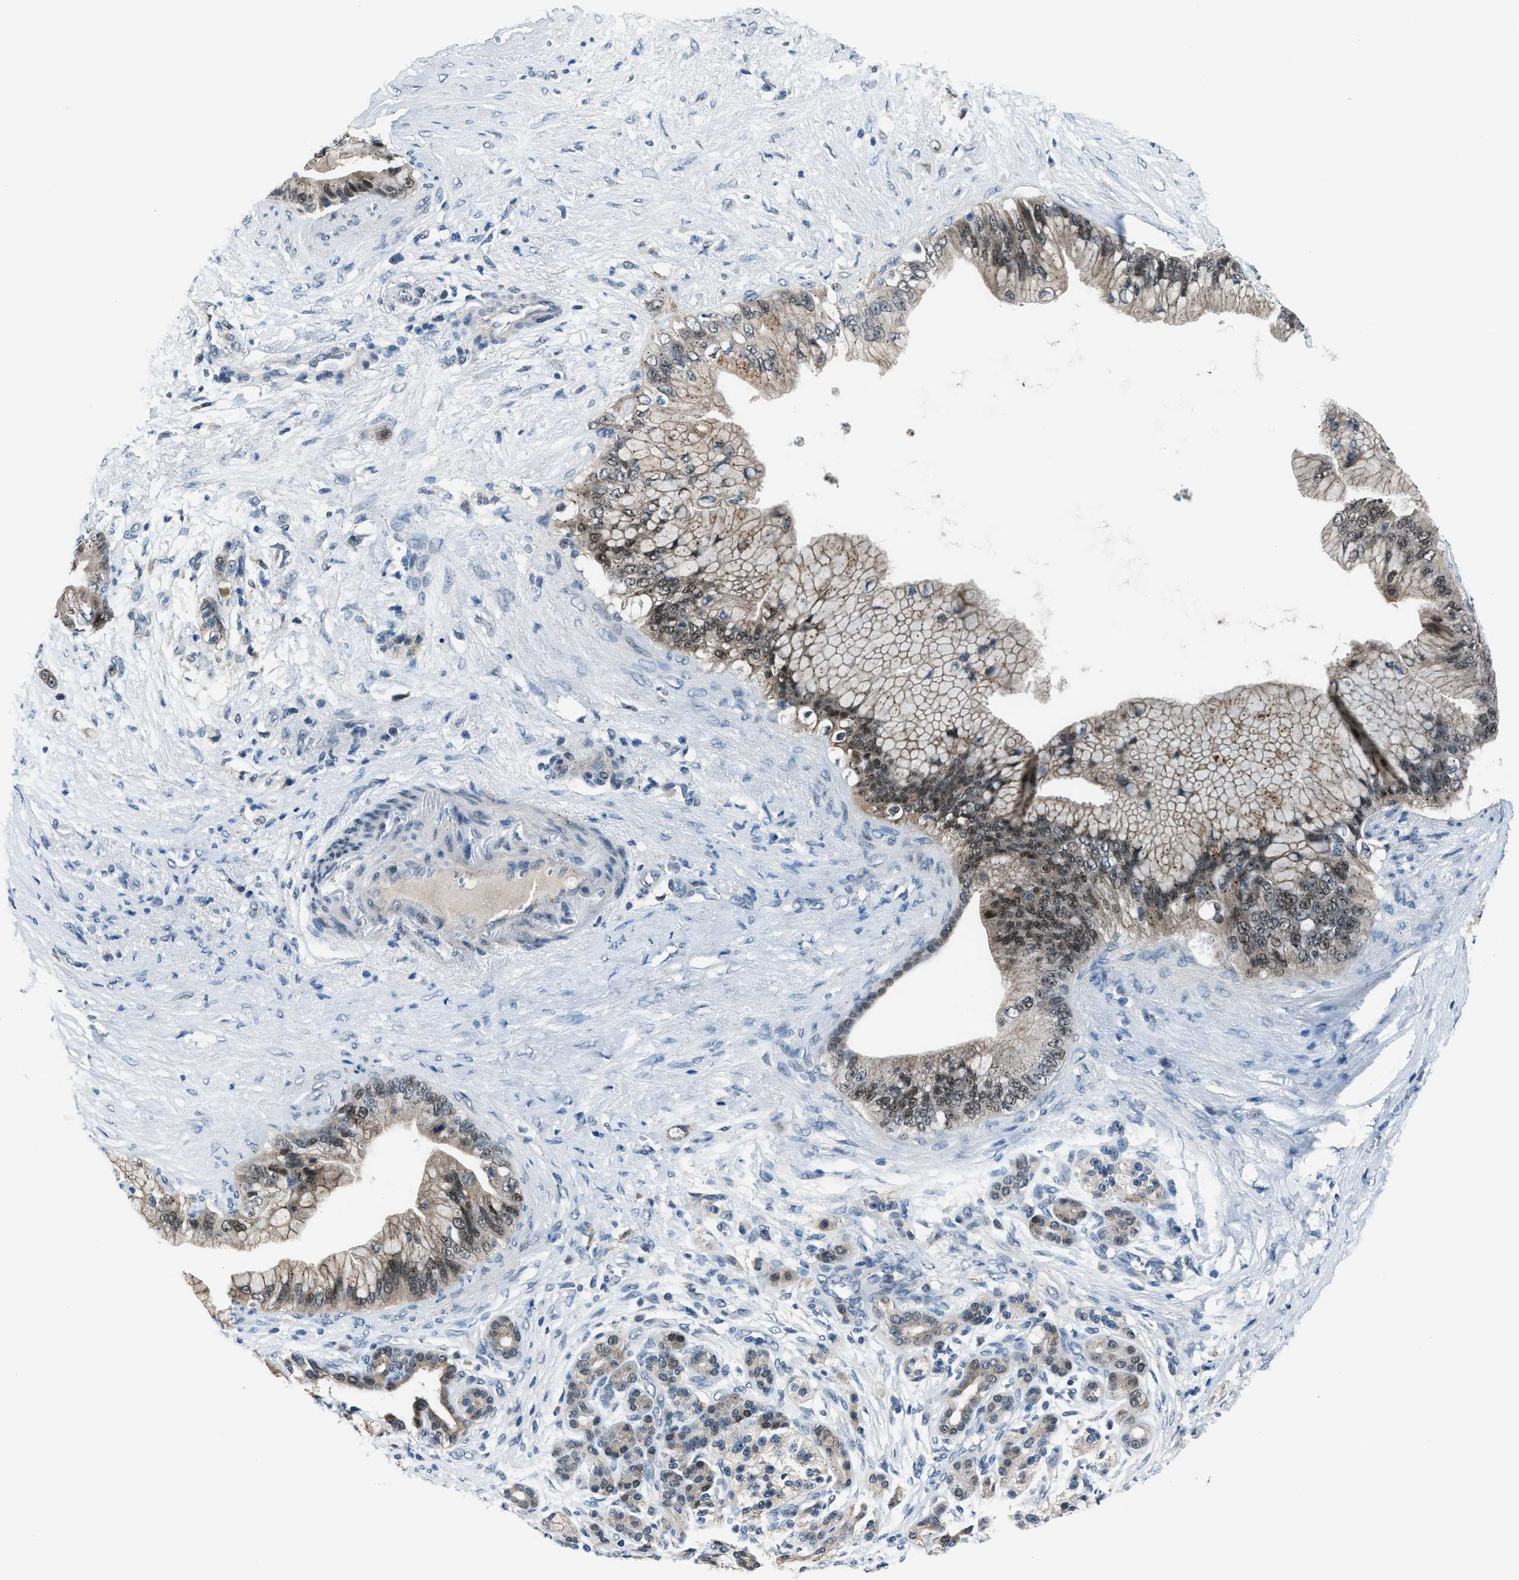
{"staining": {"intensity": "moderate", "quantity": ">75%", "location": "cytoplasmic/membranous,nuclear"}, "tissue": "pancreatic cancer", "cell_type": "Tumor cells", "image_type": "cancer", "snomed": [{"axis": "morphology", "description": "Adenocarcinoma, NOS"}, {"axis": "topography", "description": "Pancreas"}], "caption": "An immunohistochemistry histopathology image of tumor tissue is shown. Protein staining in brown shows moderate cytoplasmic/membranous and nuclear positivity in pancreatic adenocarcinoma within tumor cells.", "gene": "DUSP19", "patient": {"sex": "male", "age": 59}}